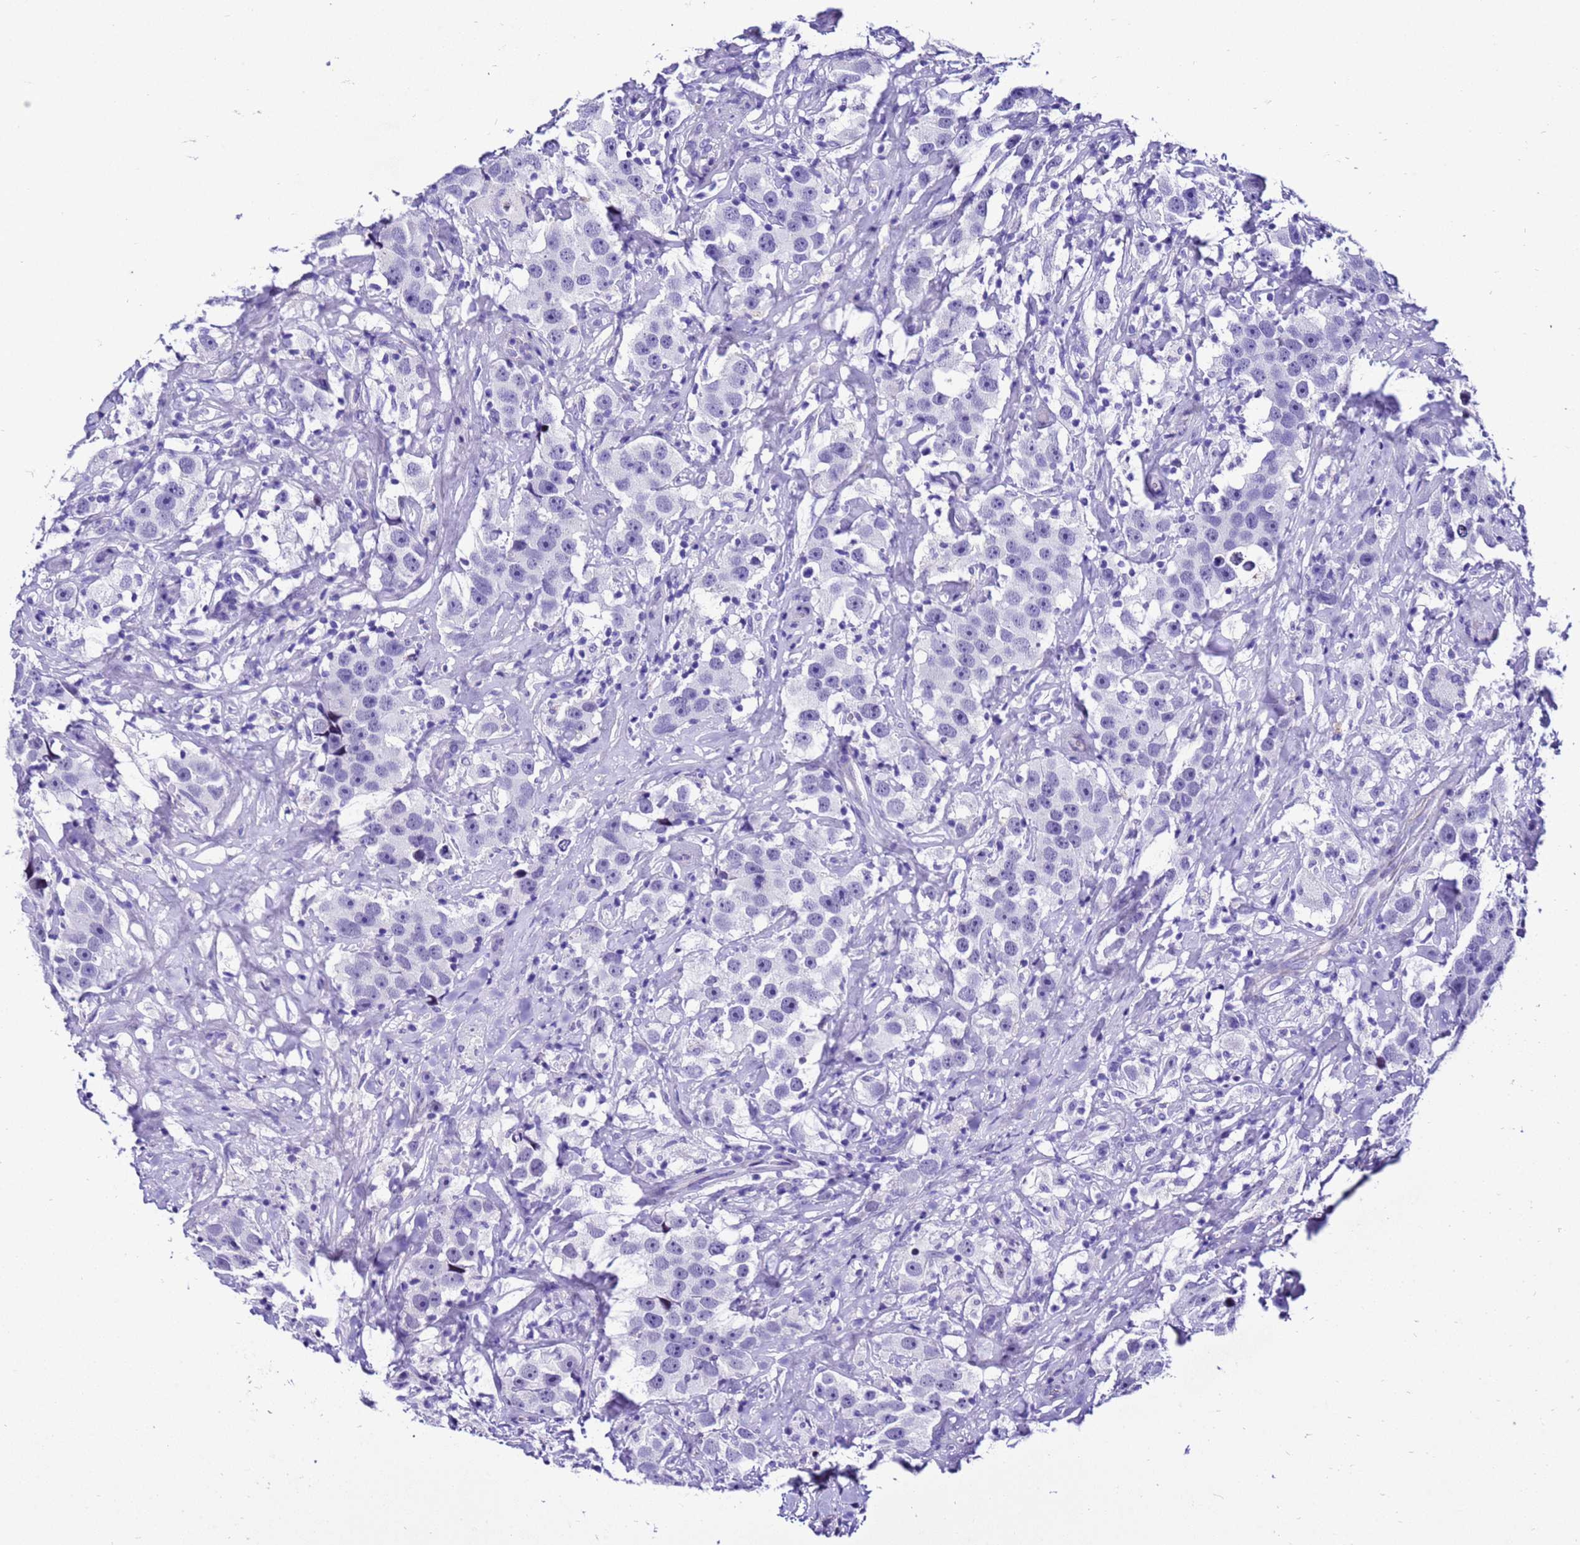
{"staining": {"intensity": "negative", "quantity": "none", "location": "none"}, "tissue": "testis cancer", "cell_type": "Tumor cells", "image_type": "cancer", "snomed": [{"axis": "morphology", "description": "Seminoma, NOS"}, {"axis": "topography", "description": "Testis"}], "caption": "Immunohistochemistry (IHC) photomicrograph of human seminoma (testis) stained for a protein (brown), which shows no staining in tumor cells.", "gene": "ZNF417", "patient": {"sex": "male", "age": 49}}